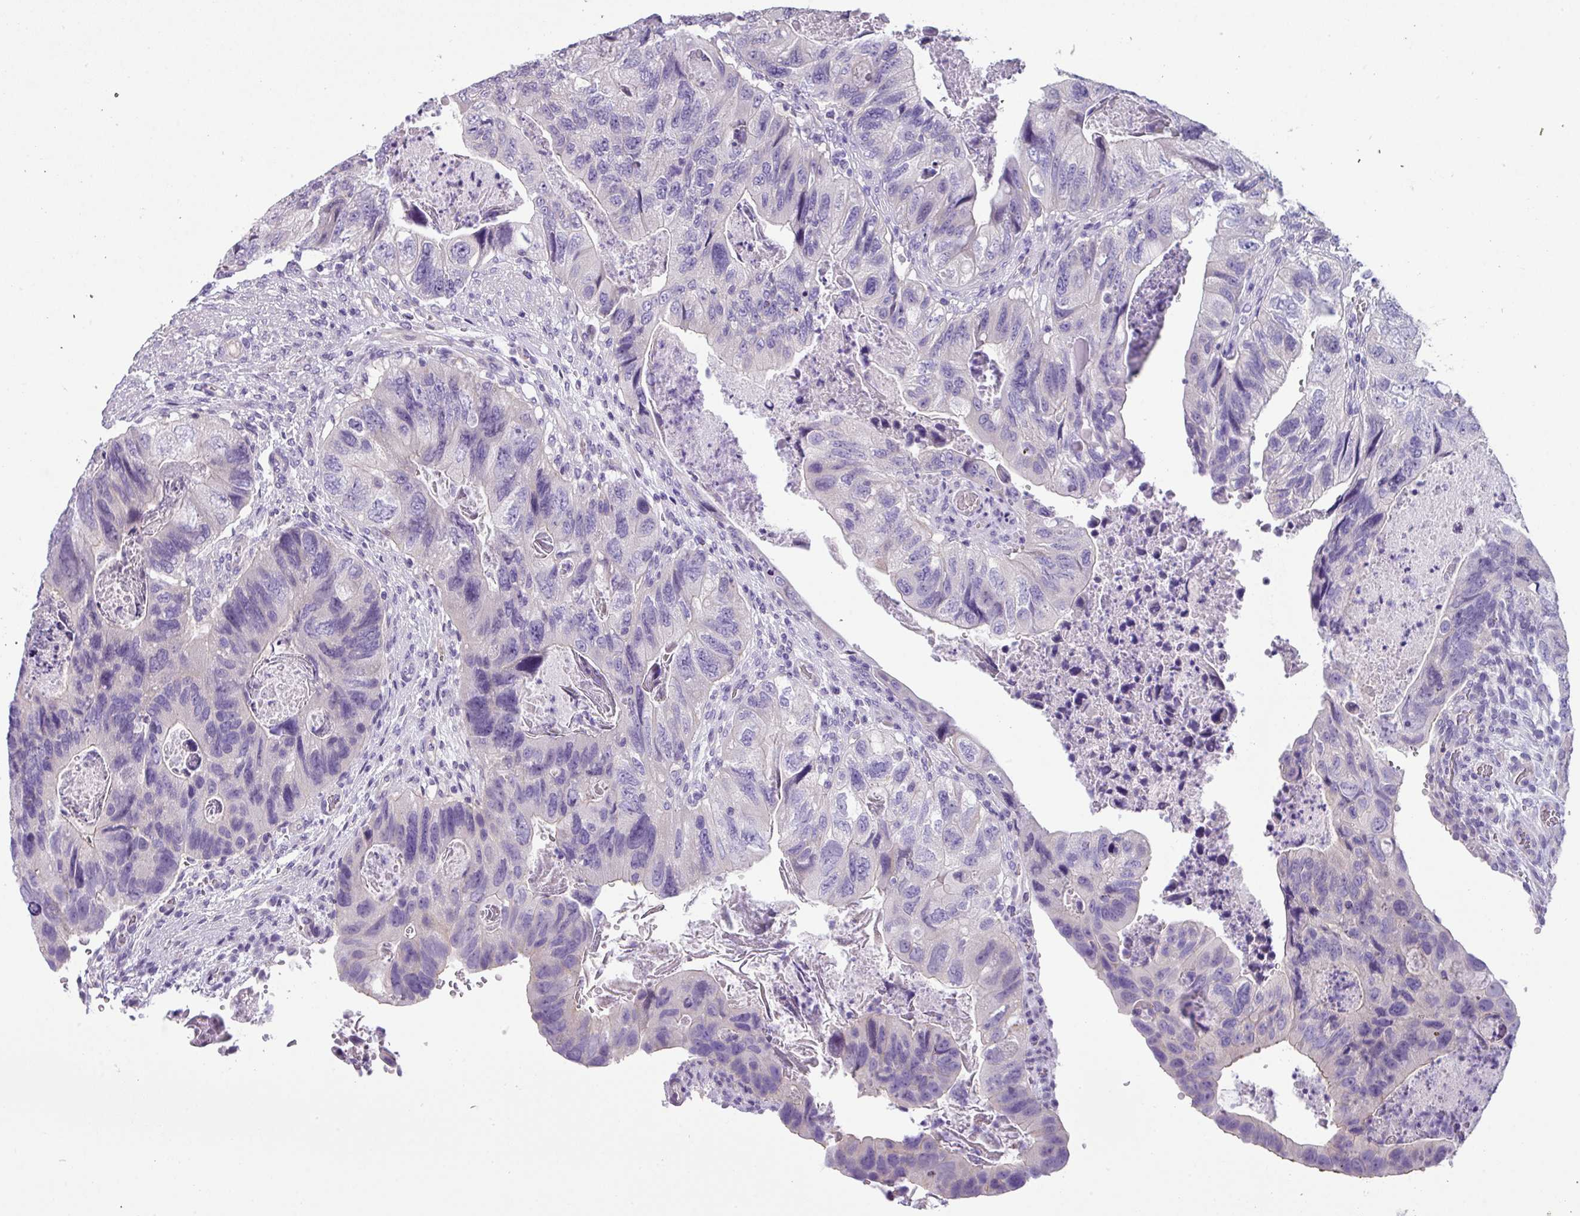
{"staining": {"intensity": "negative", "quantity": "none", "location": "none"}, "tissue": "colorectal cancer", "cell_type": "Tumor cells", "image_type": "cancer", "snomed": [{"axis": "morphology", "description": "Adenocarcinoma, NOS"}, {"axis": "topography", "description": "Rectum"}], "caption": "A photomicrograph of human adenocarcinoma (colorectal) is negative for staining in tumor cells.", "gene": "PALS2", "patient": {"sex": "male", "age": 63}}